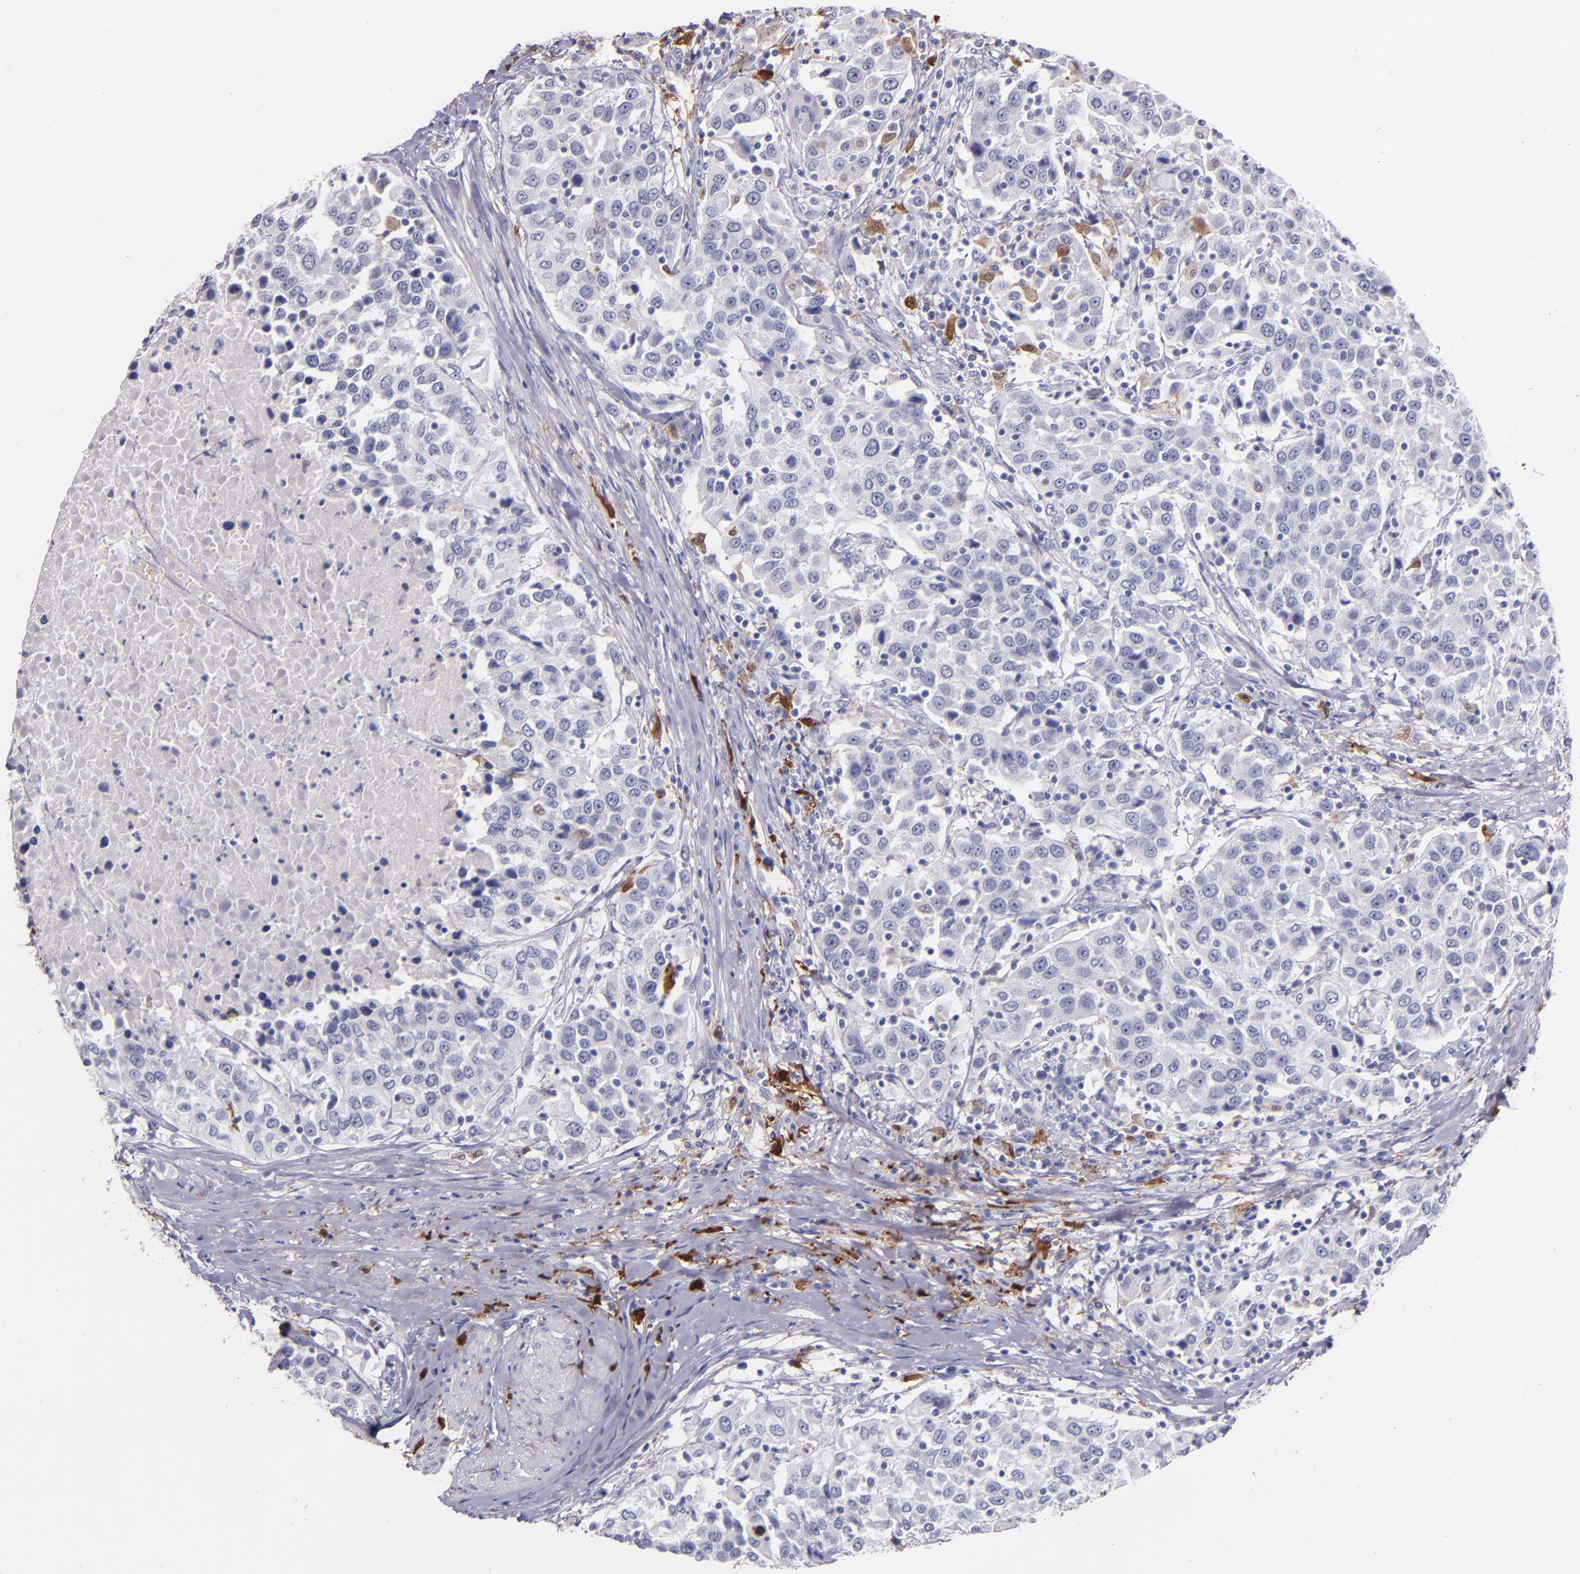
{"staining": {"intensity": "negative", "quantity": "none", "location": "none"}, "tissue": "urothelial cancer", "cell_type": "Tumor cells", "image_type": "cancer", "snomed": [{"axis": "morphology", "description": "Urothelial carcinoma, High grade"}, {"axis": "topography", "description": "Urinary bladder"}], "caption": "This is an immunohistochemistry (IHC) histopathology image of human urothelial cancer. There is no staining in tumor cells.", "gene": "F13A1", "patient": {"sex": "female", "age": 80}}